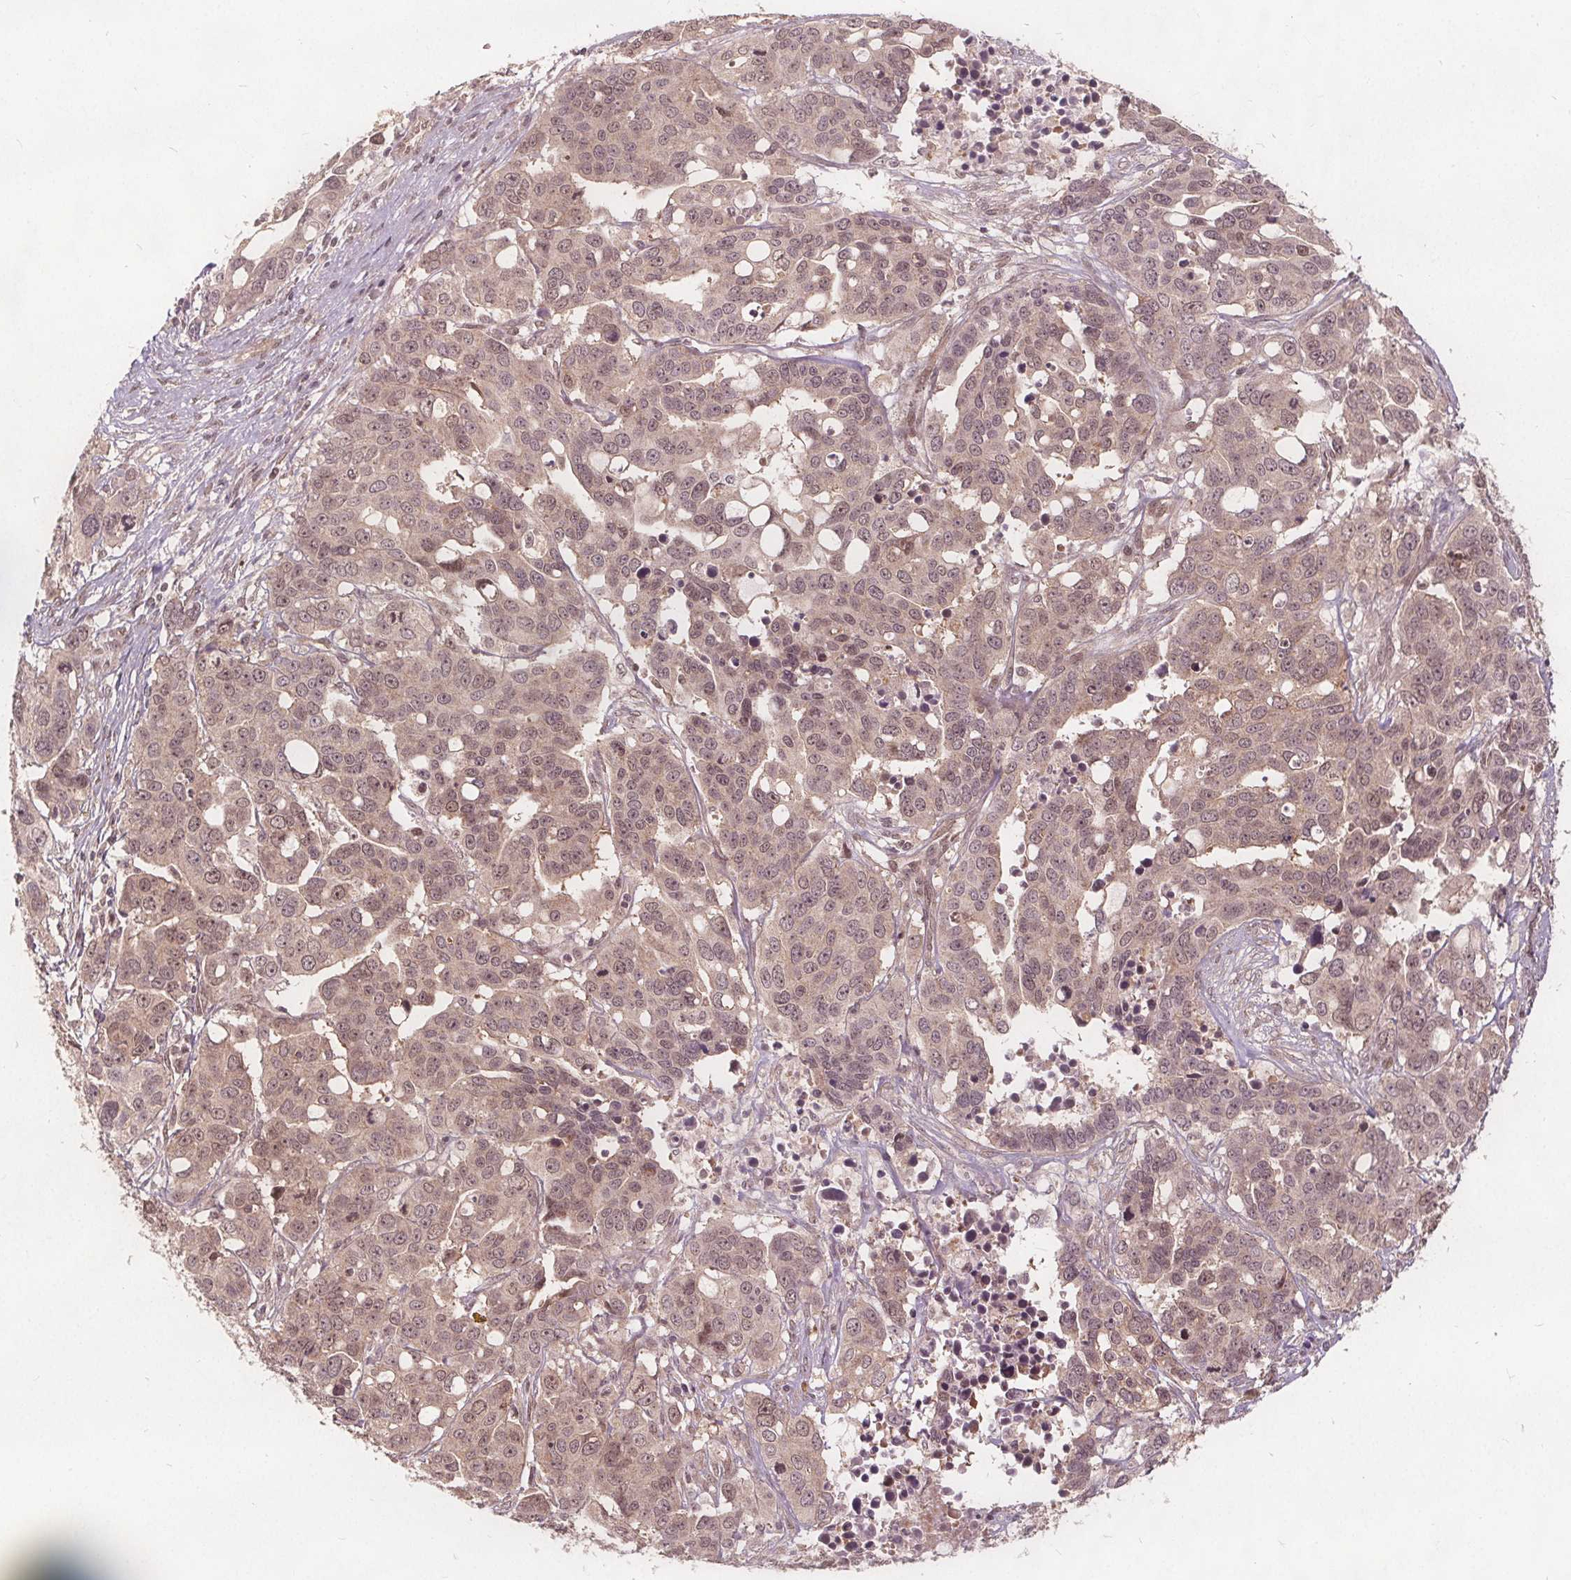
{"staining": {"intensity": "weak", "quantity": ">75%", "location": "nuclear"}, "tissue": "ovarian cancer", "cell_type": "Tumor cells", "image_type": "cancer", "snomed": [{"axis": "morphology", "description": "Carcinoma, endometroid"}, {"axis": "topography", "description": "Ovary"}], "caption": "Immunohistochemical staining of human ovarian cancer (endometroid carcinoma) demonstrates low levels of weak nuclear expression in approximately >75% of tumor cells.", "gene": "PPP1CB", "patient": {"sex": "female", "age": 78}}